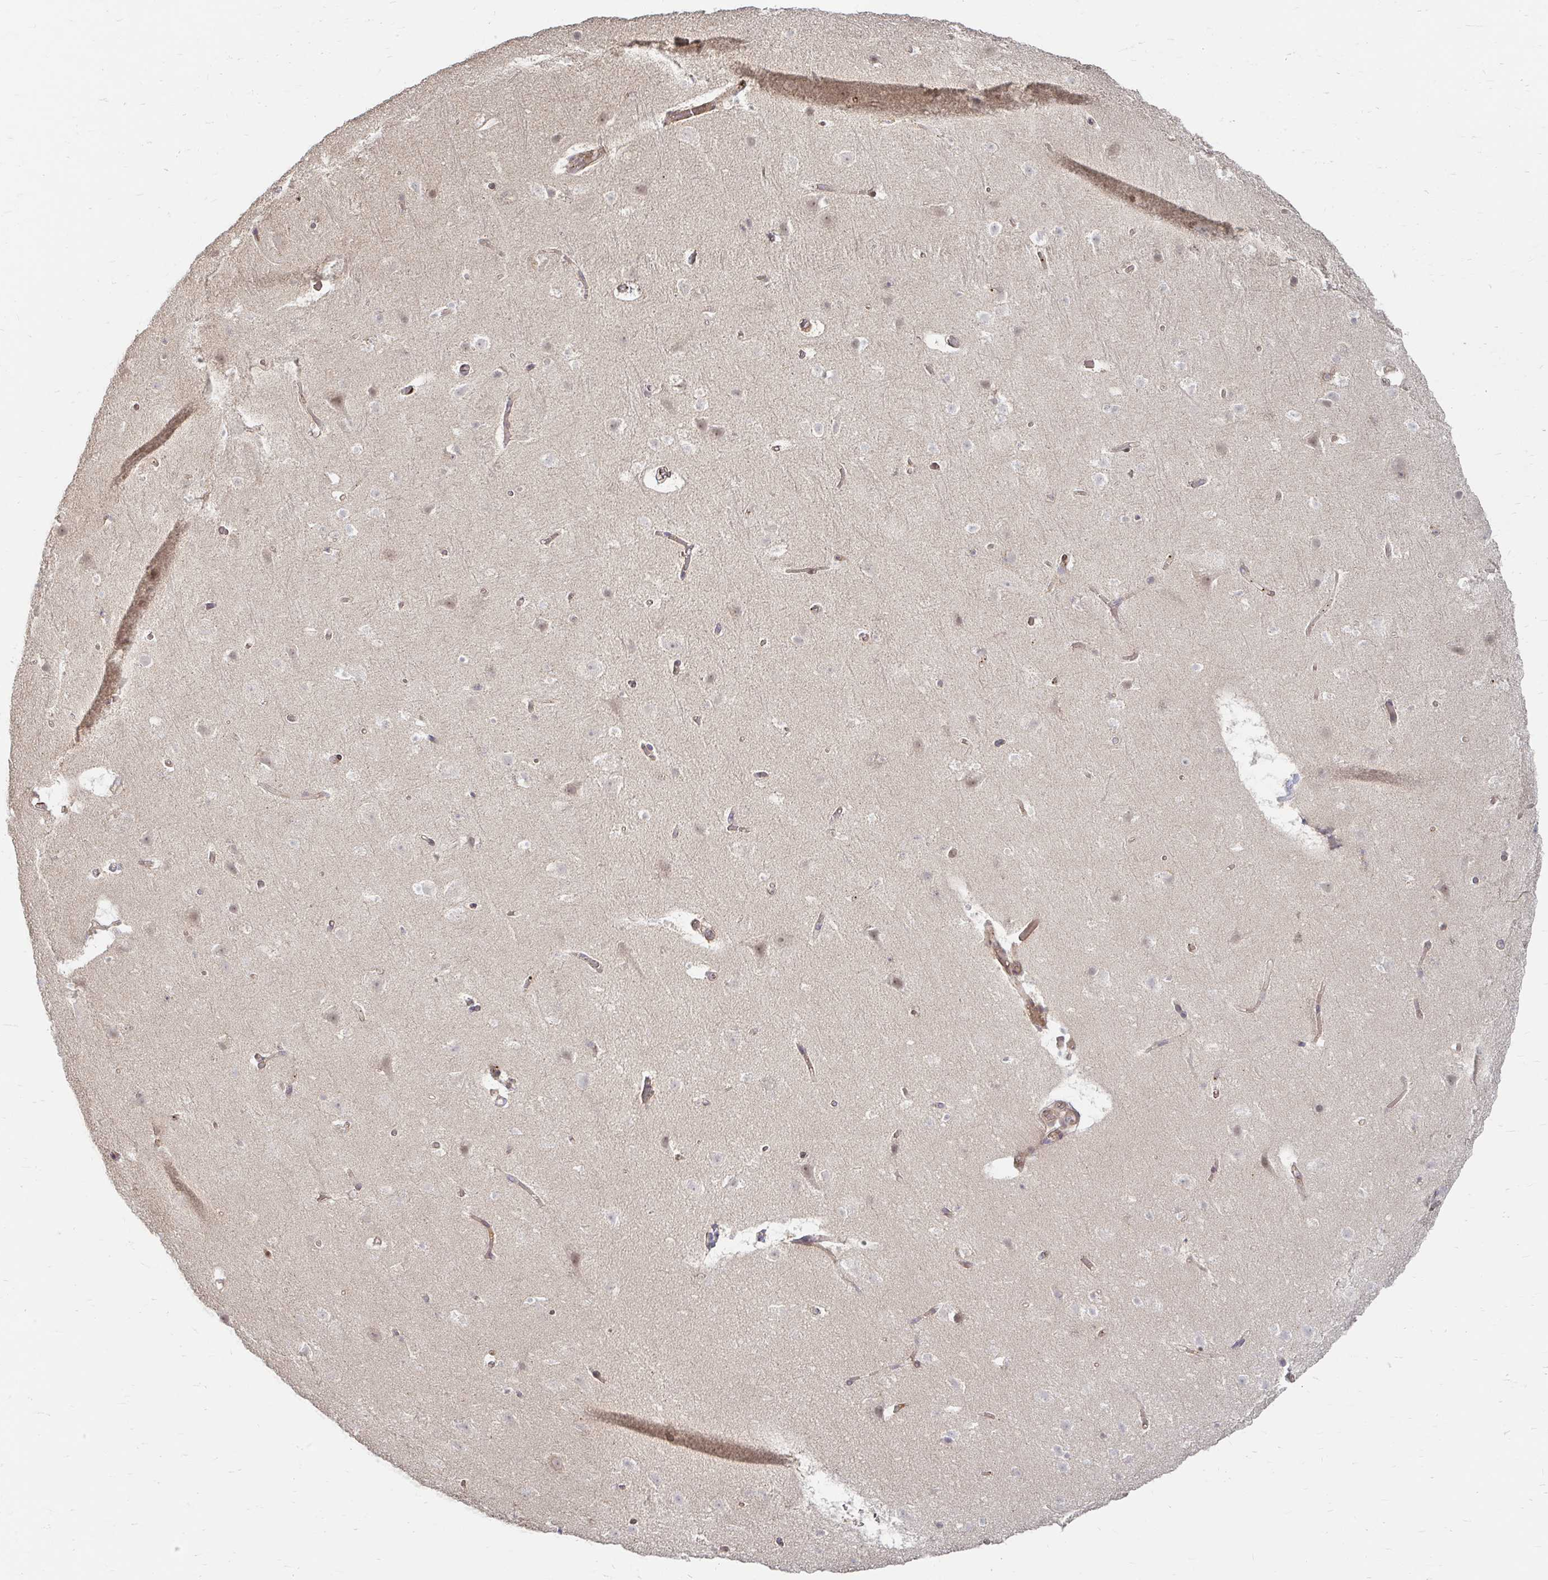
{"staining": {"intensity": "weak", "quantity": "25%-75%", "location": "cytoplasmic/membranous"}, "tissue": "cerebral cortex", "cell_type": "Endothelial cells", "image_type": "normal", "snomed": [{"axis": "morphology", "description": "Normal tissue, NOS"}, {"axis": "topography", "description": "Cerebral cortex"}], "caption": "Protein staining of benign cerebral cortex shows weak cytoplasmic/membranous expression in about 25%-75% of endothelial cells.", "gene": "CAST", "patient": {"sex": "female", "age": 42}}